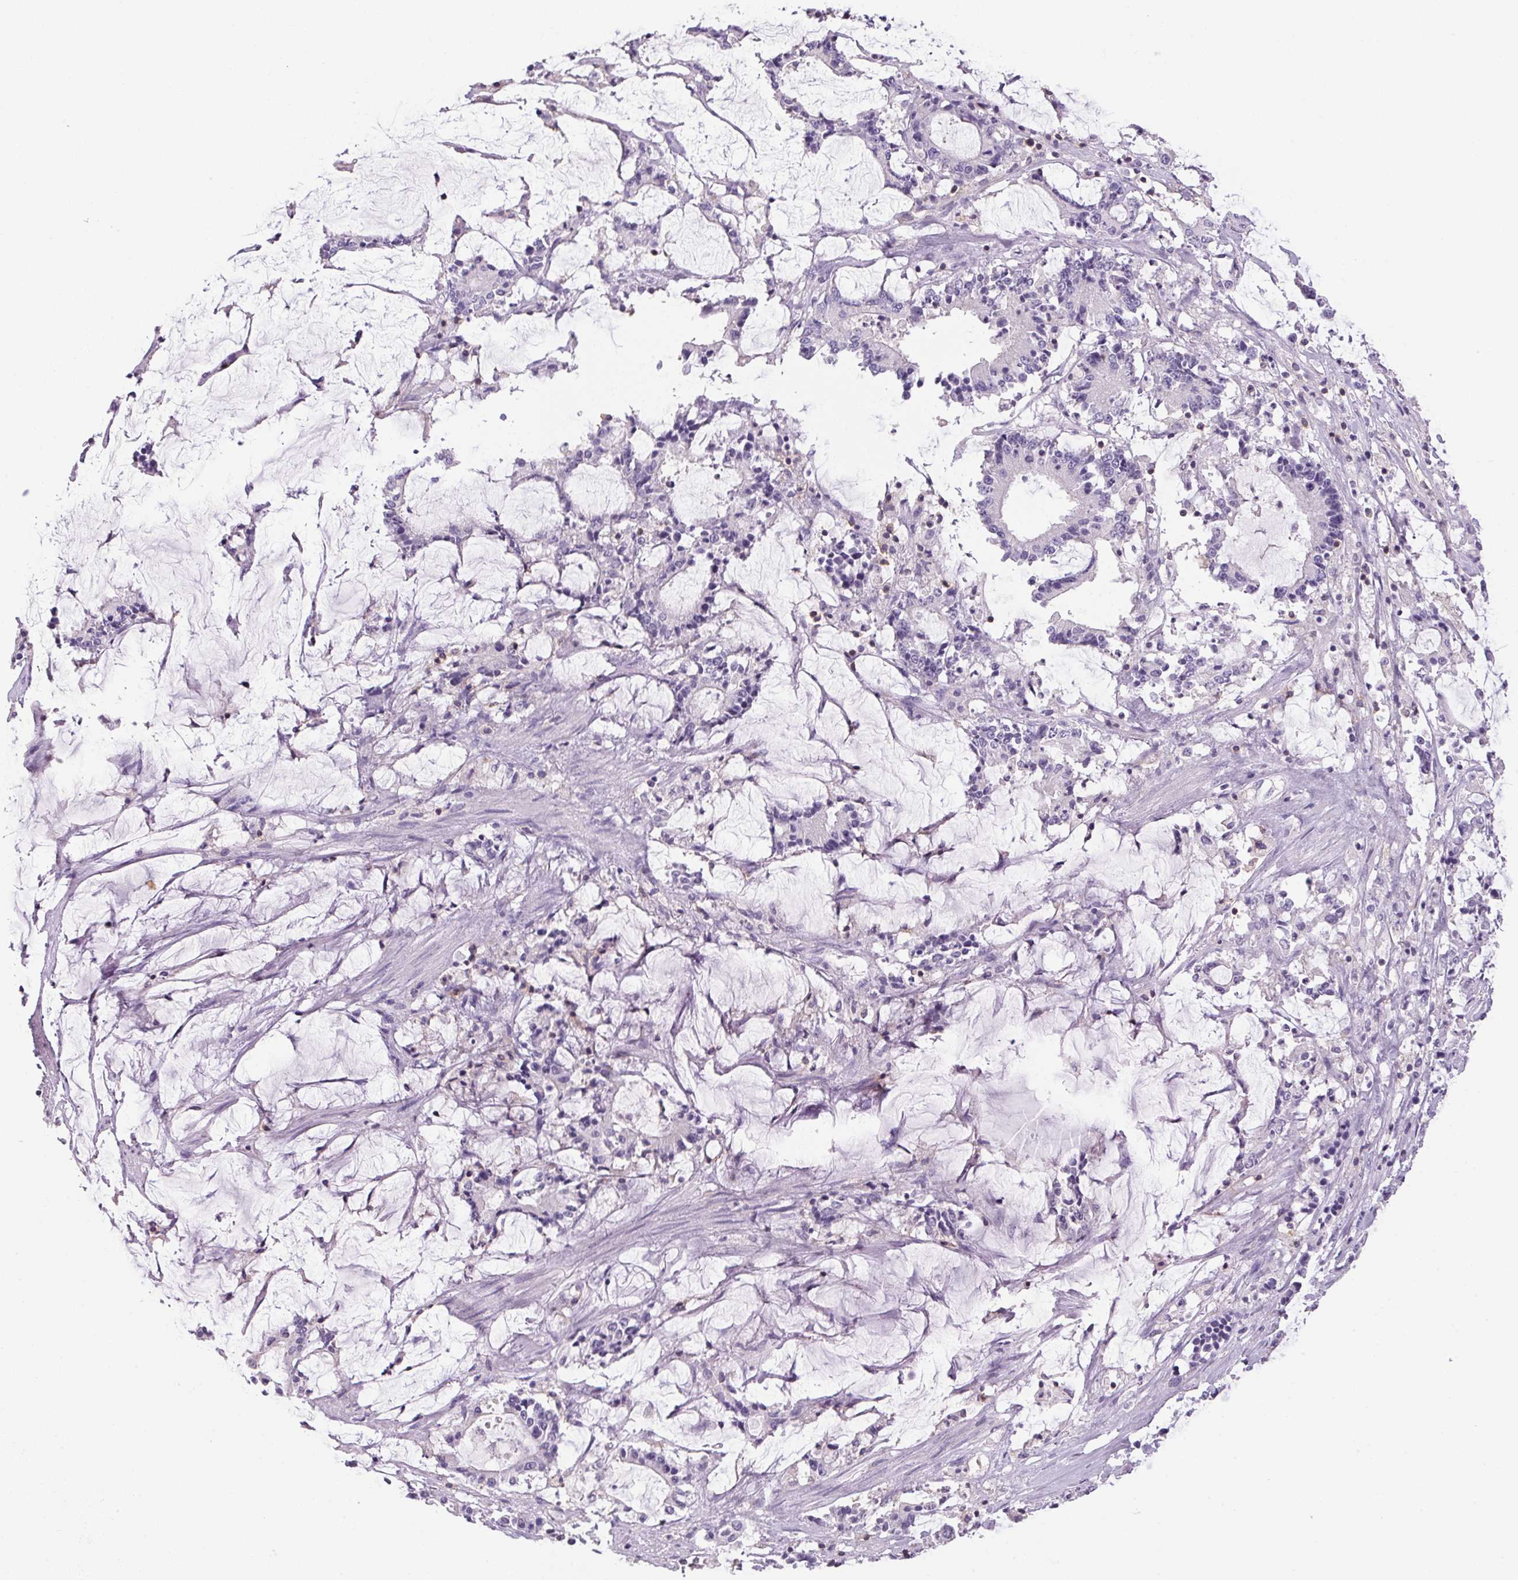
{"staining": {"intensity": "negative", "quantity": "none", "location": "none"}, "tissue": "stomach cancer", "cell_type": "Tumor cells", "image_type": "cancer", "snomed": [{"axis": "morphology", "description": "Adenocarcinoma, NOS"}, {"axis": "topography", "description": "Stomach, upper"}], "caption": "Immunohistochemistry histopathology image of neoplastic tissue: human stomach cancer stained with DAB reveals no significant protein expression in tumor cells.", "gene": "S100A2", "patient": {"sex": "male", "age": 68}}